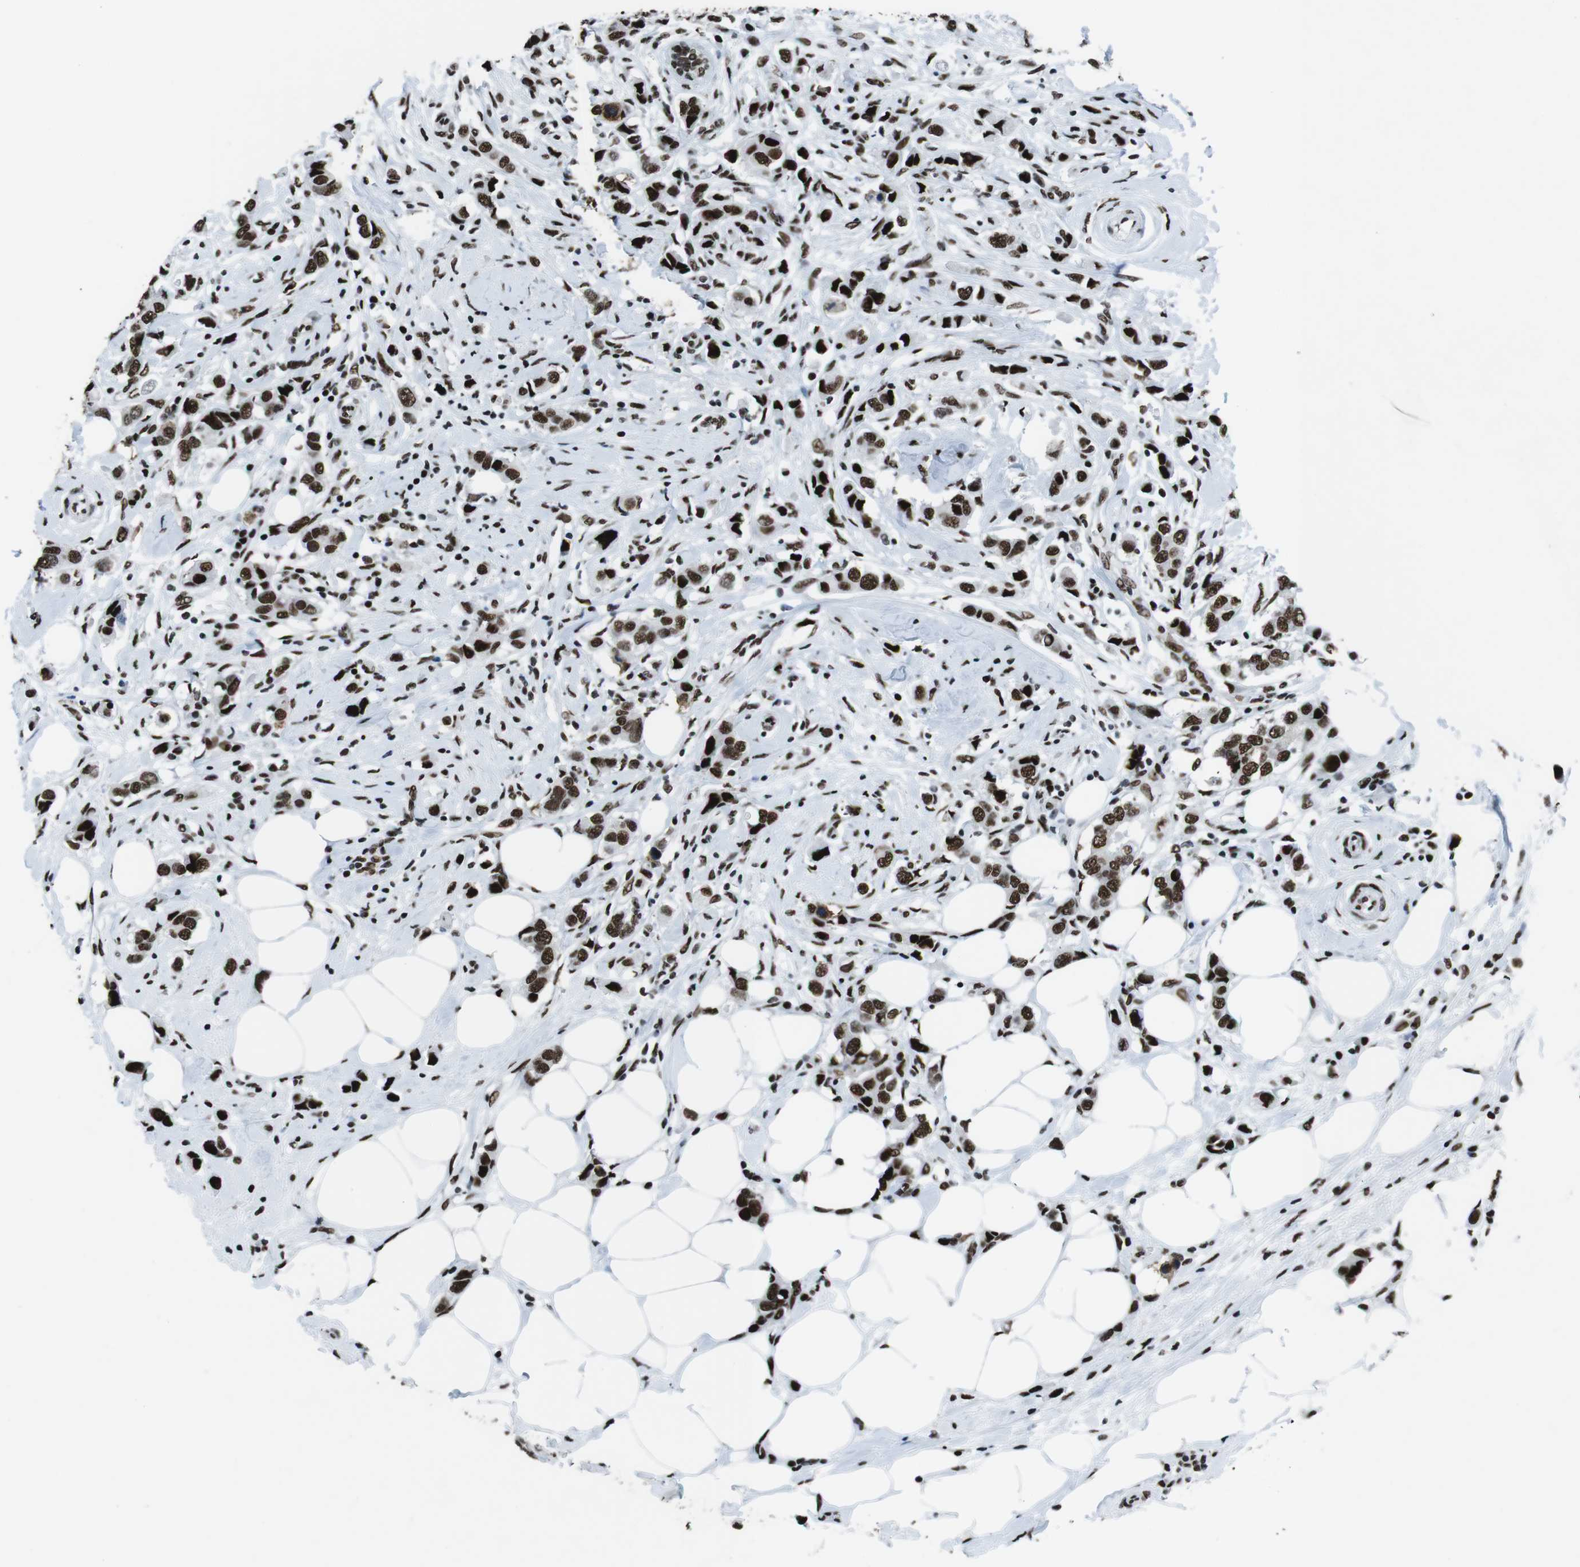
{"staining": {"intensity": "strong", "quantity": ">75%", "location": "nuclear"}, "tissue": "breast cancer", "cell_type": "Tumor cells", "image_type": "cancer", "snomed": [{"axis": "morphology", "description": "Normal tissue, NOS"}, {"axis": "morphology", "description": "Duct carcinoma"}, {"axis": "topography", "description": "Breast"}], "caption": "A high-resolution photomicrograph shows IHC staining of breast cancer (intraductal carcinoma), which reveals strong nuclear staining in about >75% of tumor cells. (IHC, brightfield microscopy, high magnification).", "gene": "CITED2", "patient": {"sex": "female", "age": 50}}